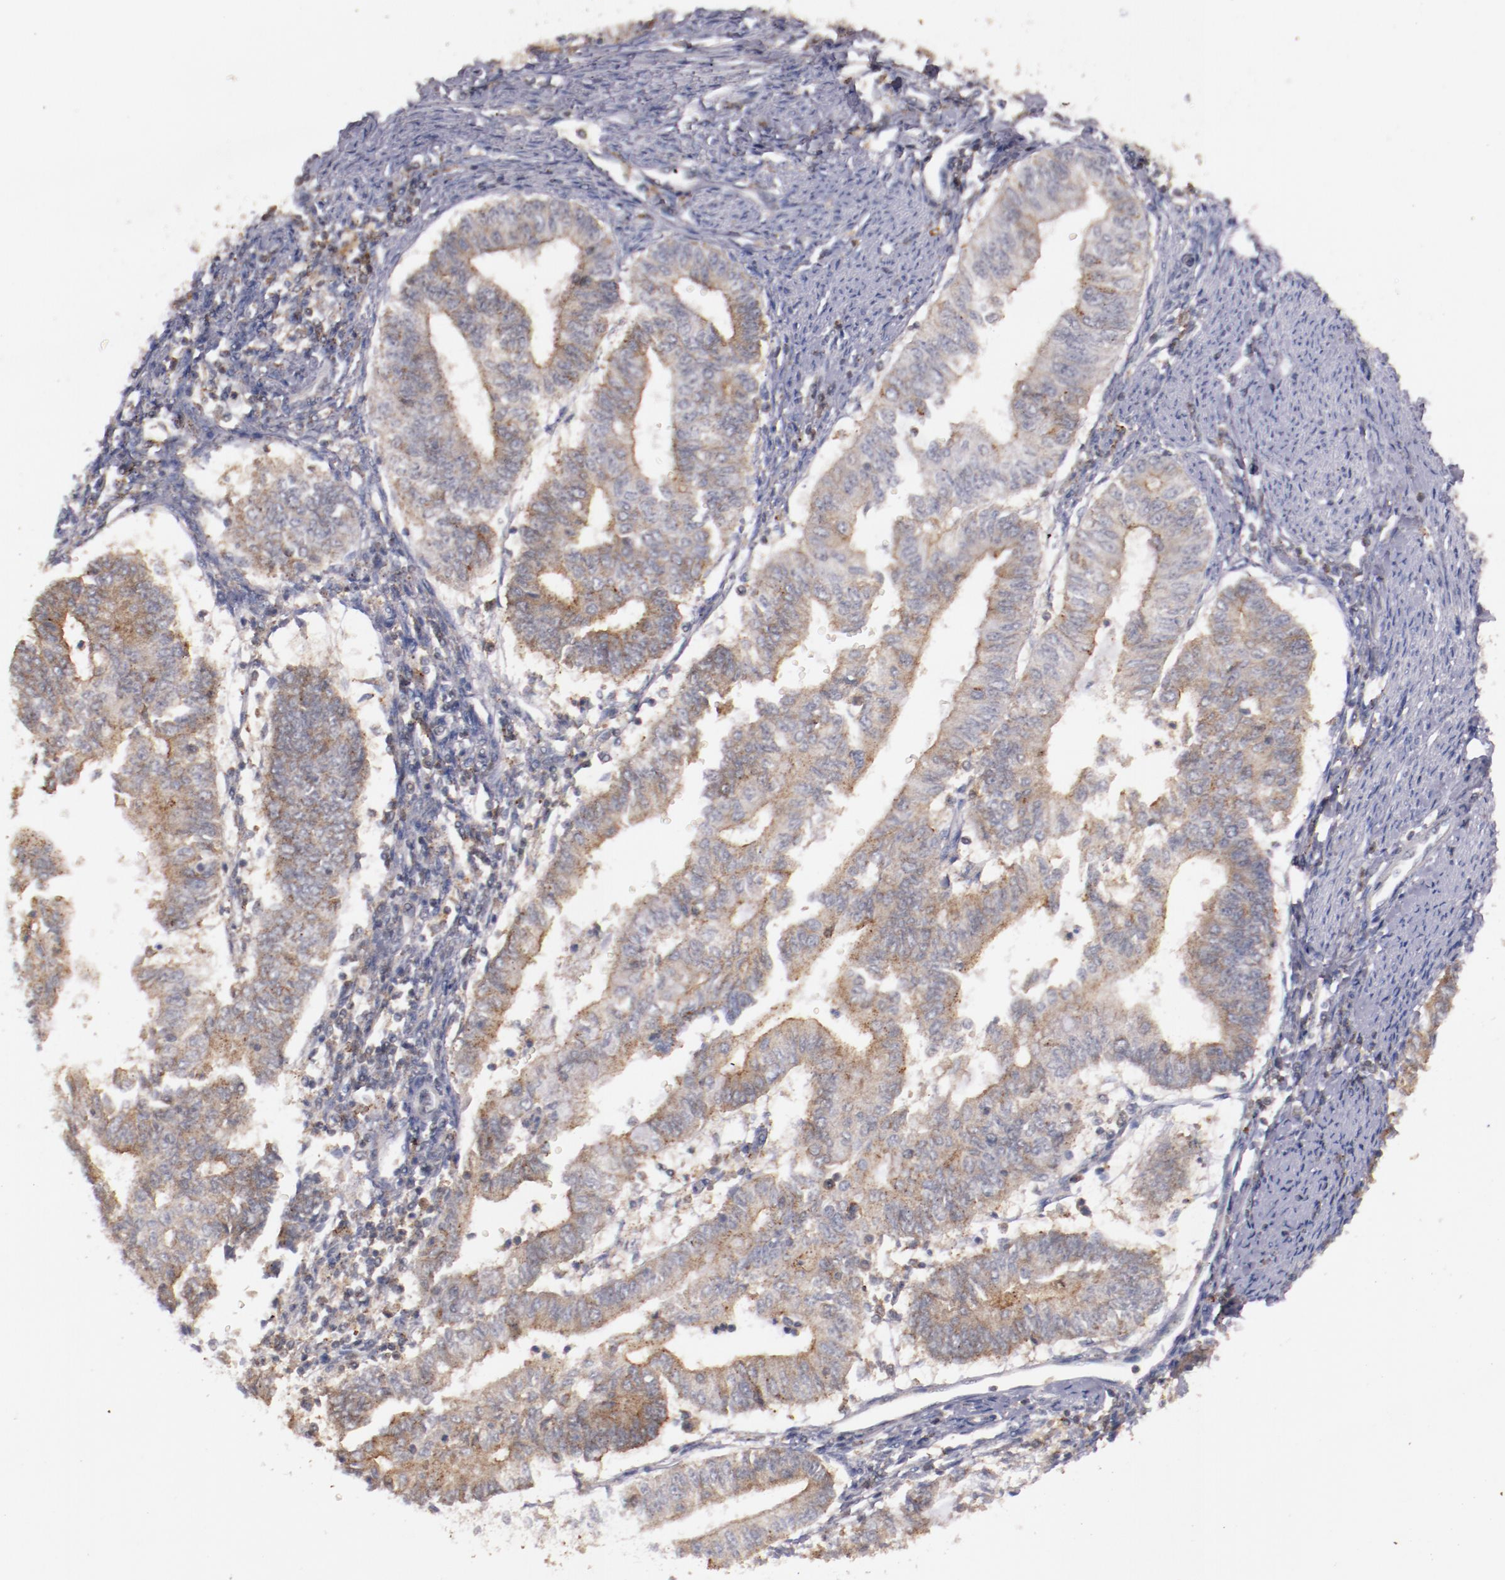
{"staining": {"intensity": "weak", "quantity": ">75%", "location": "cytoplasmic/membranous"}, "tissue": "endometrial cancer", "cell_type": "Tumor cells", "image_type": "cancer", "snomed": [{"axis": "morphology", "description": "Adenocarcinoma, NOS"}, {"axis": "topography", "description": "Endometrium"}], "caption": "Protein expression analysis of endometrial cancer exhibits weak cytoplasmic/membranous staining in approximately >75% of tumor cells. The protein is stained brown, and the nuclei are stained in blue (DAB (3,3'-diaminobenzidine) IHC with brightfield microscopy, high magnification).", "gene": "SYP", "patient": {"sex": "female", "age": 66}}